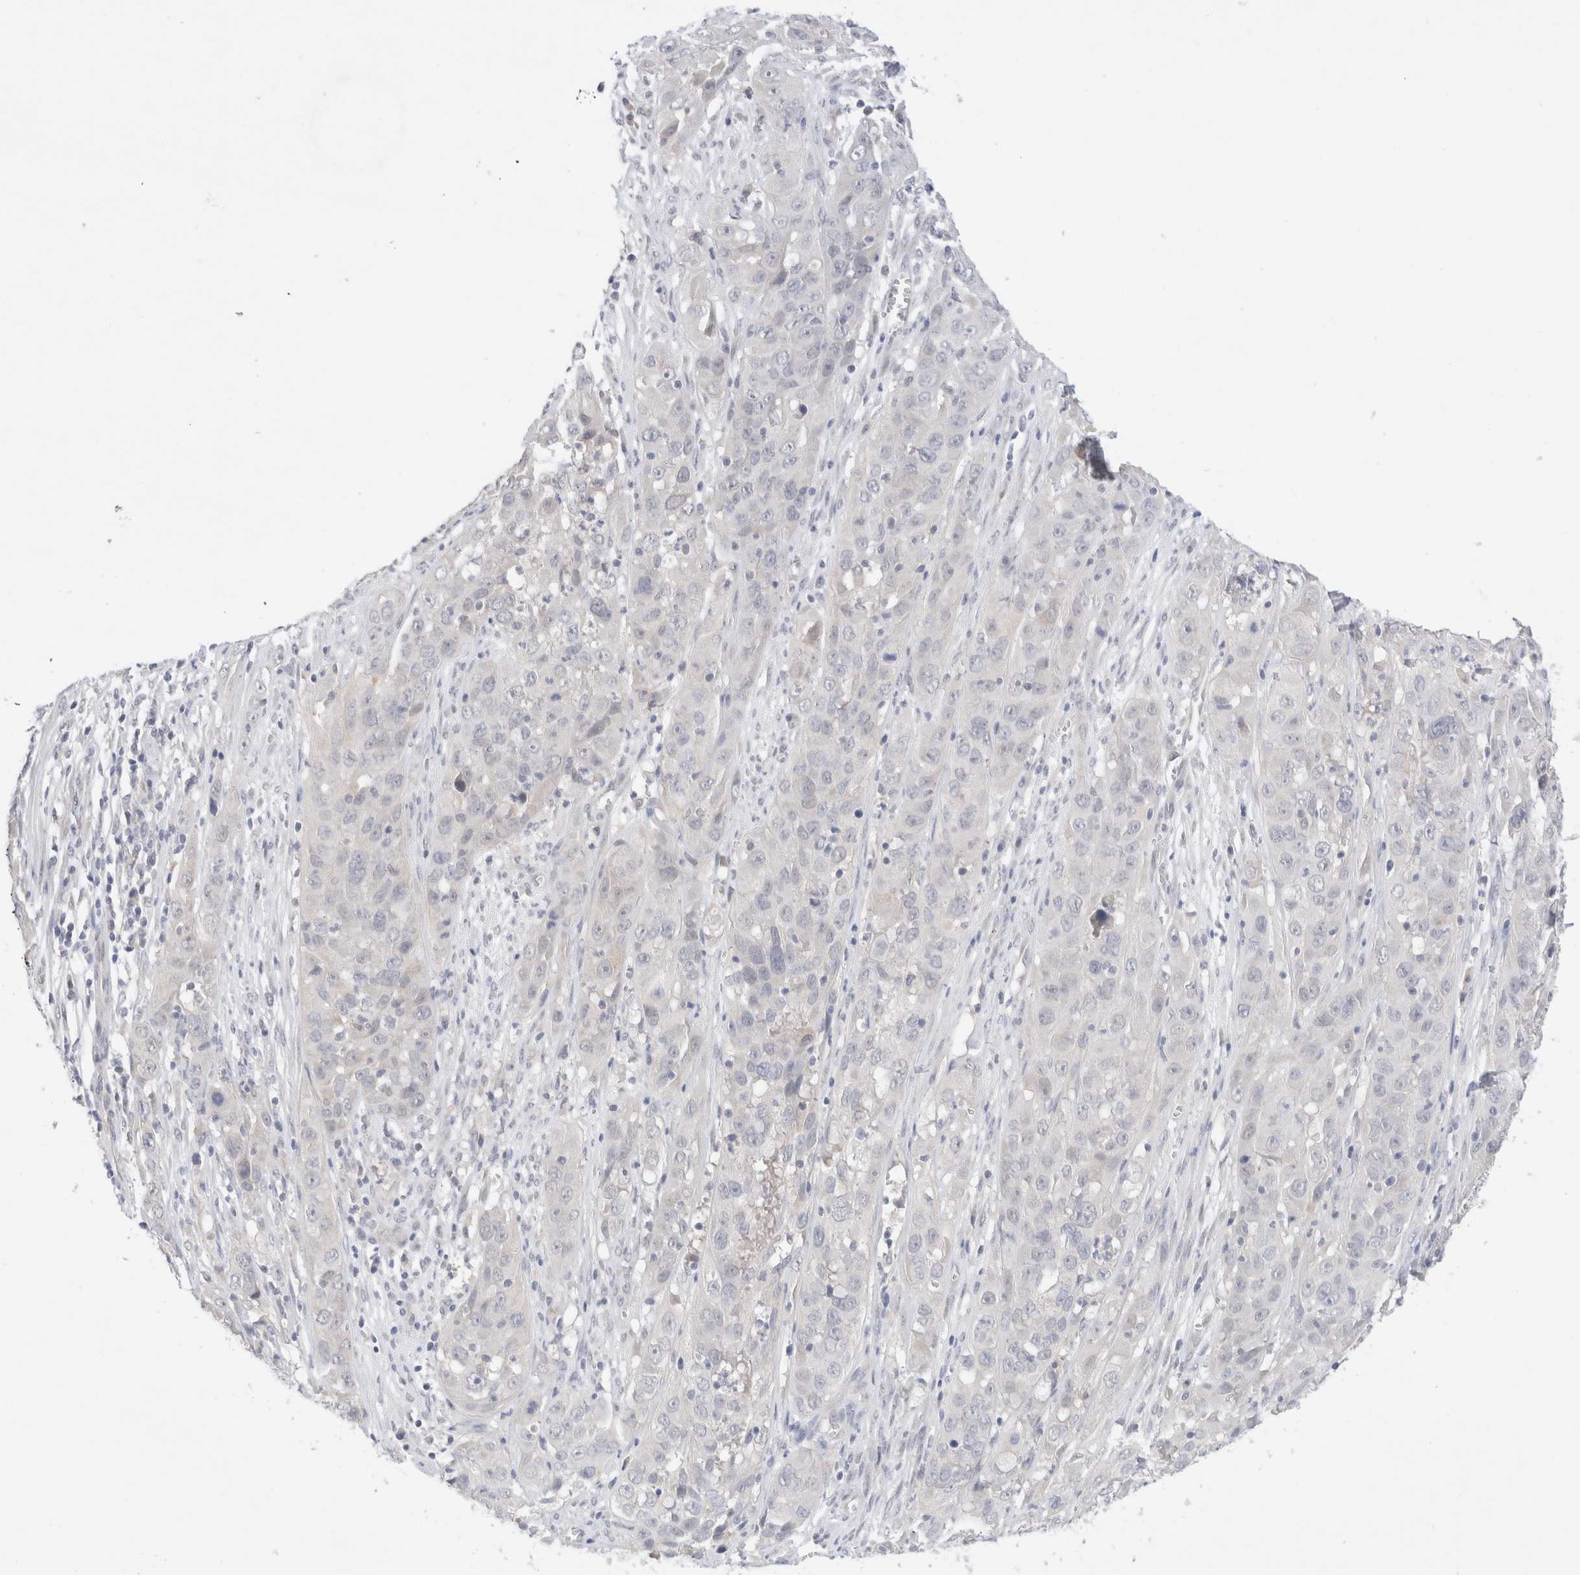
{"staining": {"intensity": "negative", "quantity": "none", "location": "none"}, "tissue": "cervical cancer", "cell_type": "Tumor cells", "image_type": "cancer", "snomed": [{"axis": "morphology", "description": "Squamous cell carcinoma, NOS"}, {"axis": "topography", "description": "Cervix"}], "caption": "Tumor cells show no significant staining in cervical cancer (squamous cell carcinoma). Brightfield microscopy of immunohistochemistry stained with DAB (3,3'-diaminobenzidine) (brown) and hematoxylin (blue), captured at high magnification.", "gene": "SPATA20", "patient": {"sex": "female", "age": 32}}